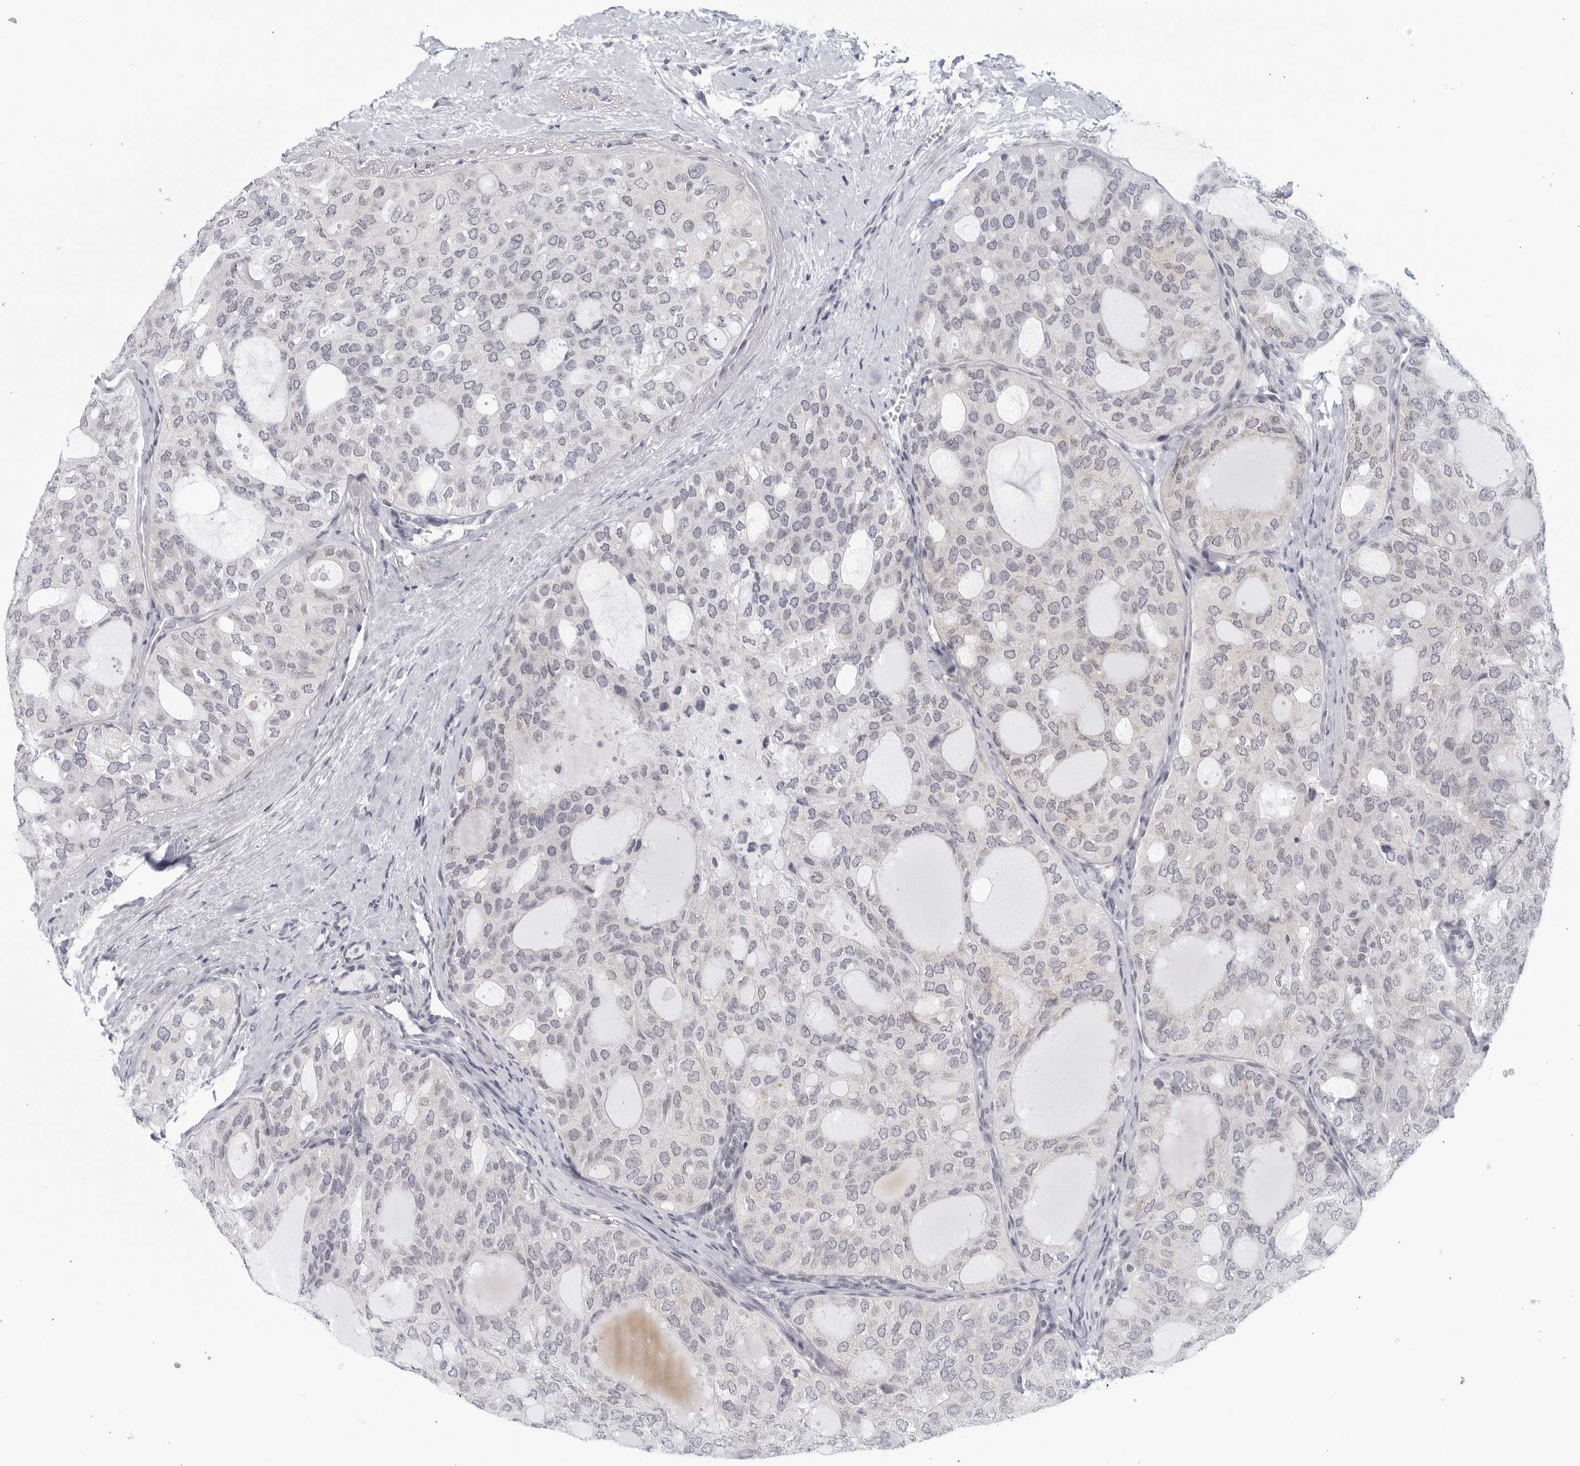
{"staining": {"intensity": "negative", "quantity": "none", "location": "none"}, "tissue": "thyroid cancer", "cell_type": "Tumor cells", "image_type": "cancer", "snomed": [{"axis": "morphology", "description": "Follicular adenoma carcinoma, NOS"}, {"axis": "topography", "description": "Thyroid gland"}], "caption": "Immunohistochemical staining of thyroid cancer (follicular adenoma carcinoma) shows no significant staining in tumor cells.", "gene": "WDTC1", "patient": {"sex": "male", "age": 75}}